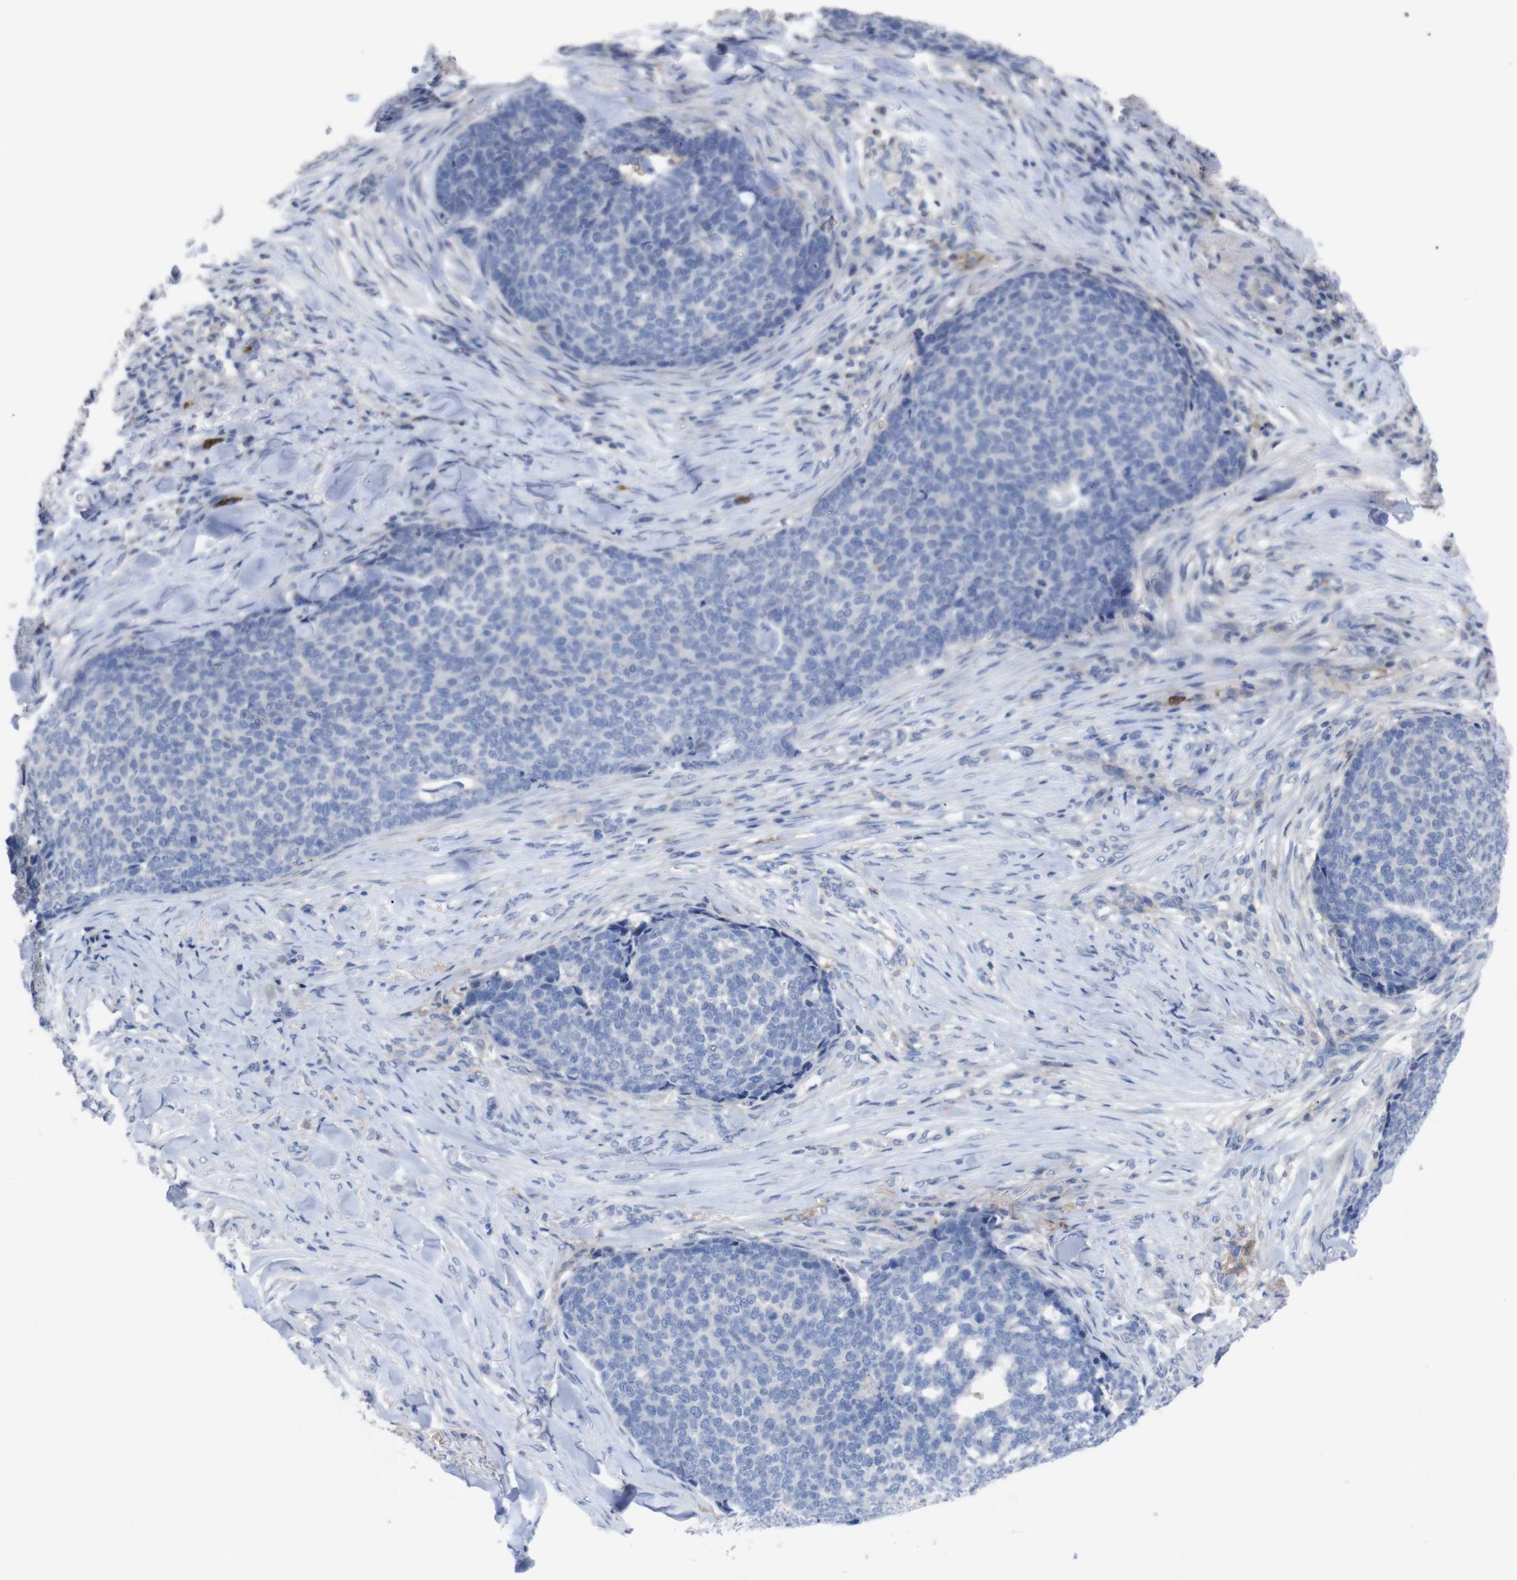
{"staining": {"intensity": "negative", "quantity": "none", "location": "none"}, "tissue": "skin cancer", "cell_type": "Tumor cells", "image_type": "cancer", "snomed": [{"axis": "morphology", "description": "Basal cell carcinoma"}, {"axis": "topography", "description": "Skin"}], "caption": "A high-resolution photomicrograph shows immunohistochemistry (IHC) staining of skin cancer (basal cell carcinoma), which shows no significant staining in tumor cells. The staining was performed using DAB (3,3'-diaminobenzidine) to visualize the protein expression in brown, while the nuclei were stained in blue with hematoxylin (Magnification: 20x).", "gene": "C5AR1", "patient": {"sex": "male", "age": 84}}